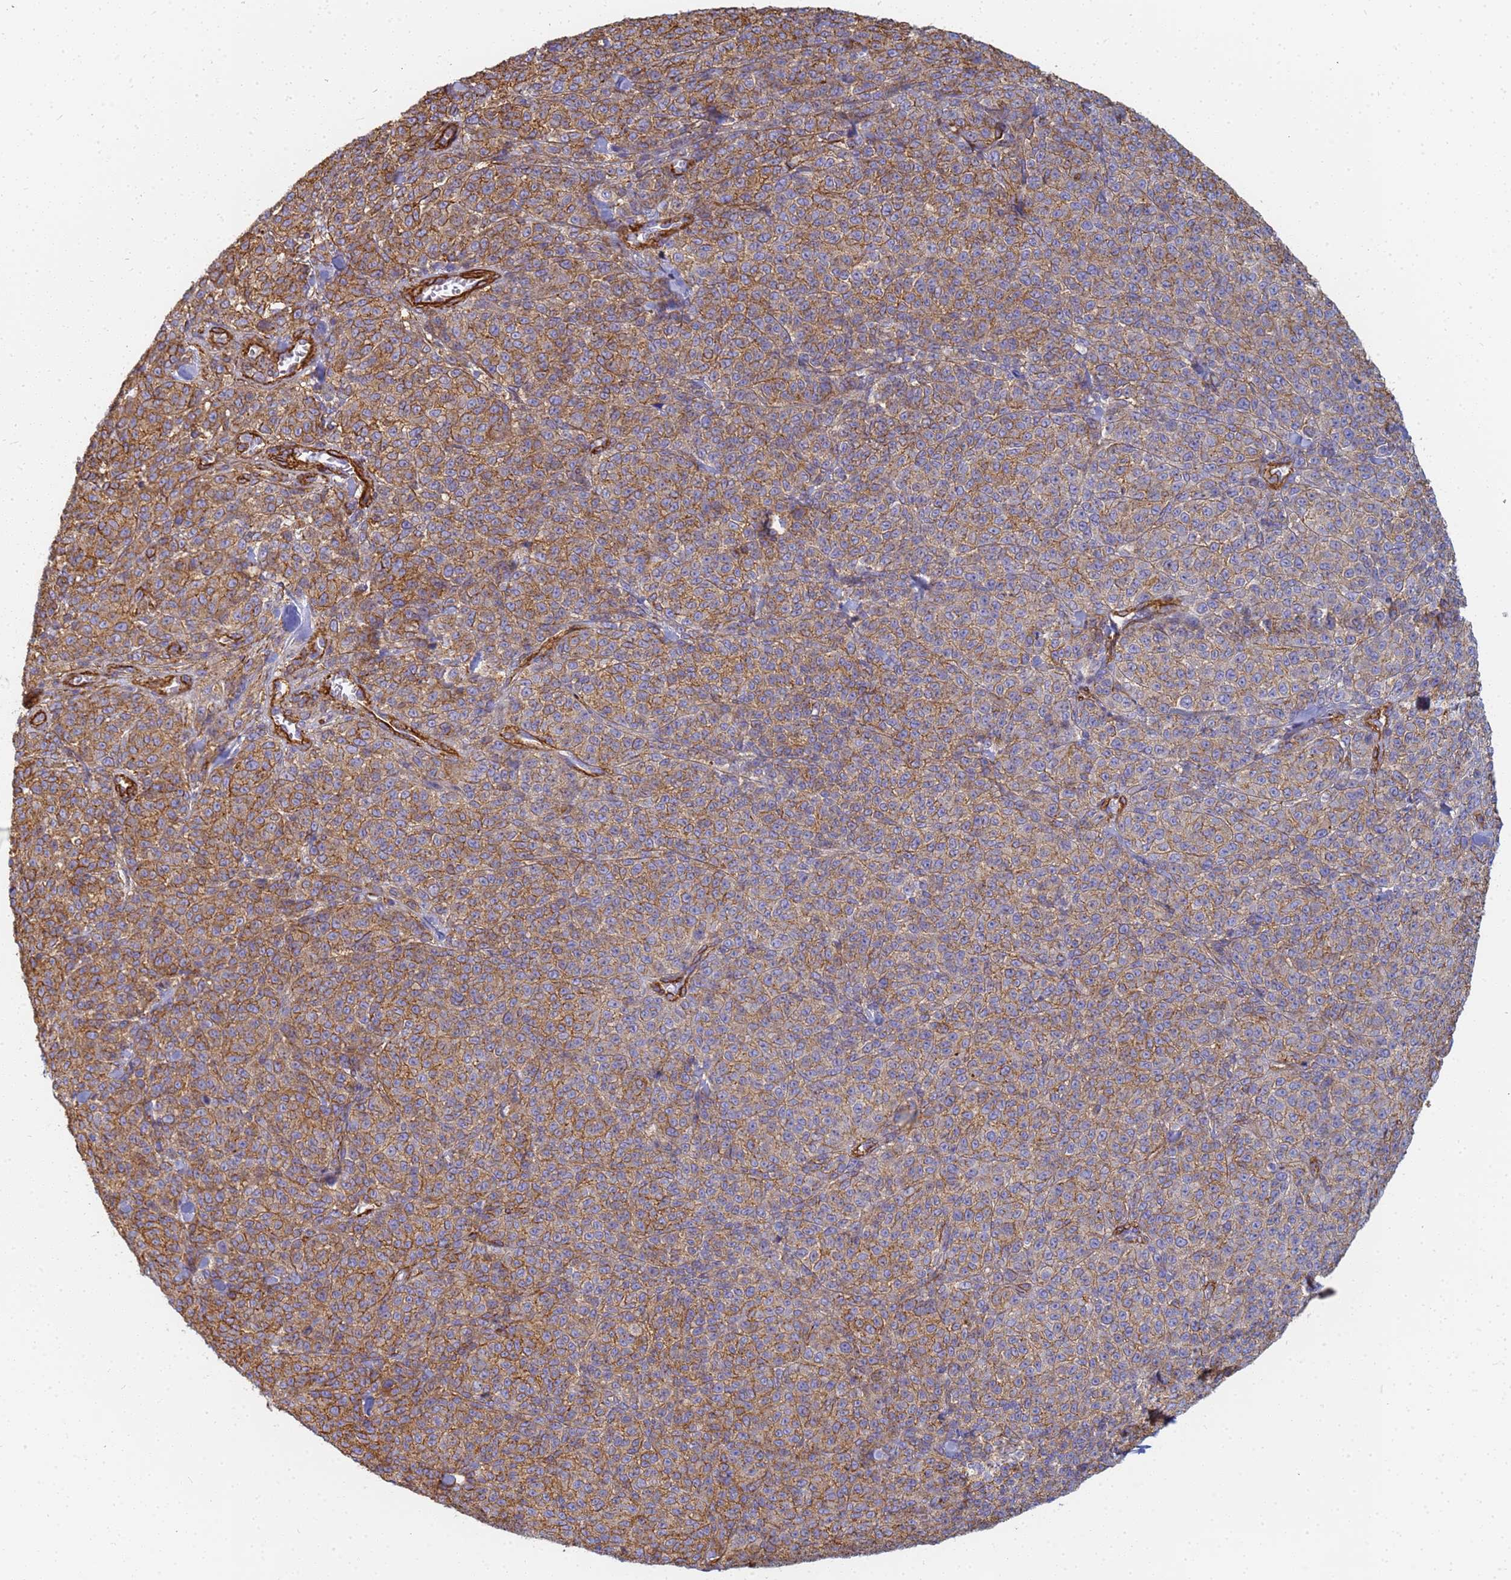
{"staining": {"intensity": "moderate", "quantity": ">75%", "location": "cytoplasmic/membranous"}, "tissue": "melanoma", "cell_type": "Tumor cells", "image_type": "cancer", "snomed": [{"axis": "morphology", "description": "Normal tissue, NOS"}, {"axis": "morphology", "description": "Malignant melanoma, NOS"}, {"axis": "topography", "description": "Skin"}], "caption": "Immunohistochemical staining of melanoma displays medium levels of moderate cytoplasmic/membranous positivity in approximately >75% of tumor cells. The staining was performed using DAB (3,3'-diaminobenzidine), with brown indicating positive protein expression. Nuclei are stained blue with hematoxylin.", "gene": "TPM1", "patient": {"sex": "female", "age": 34}}